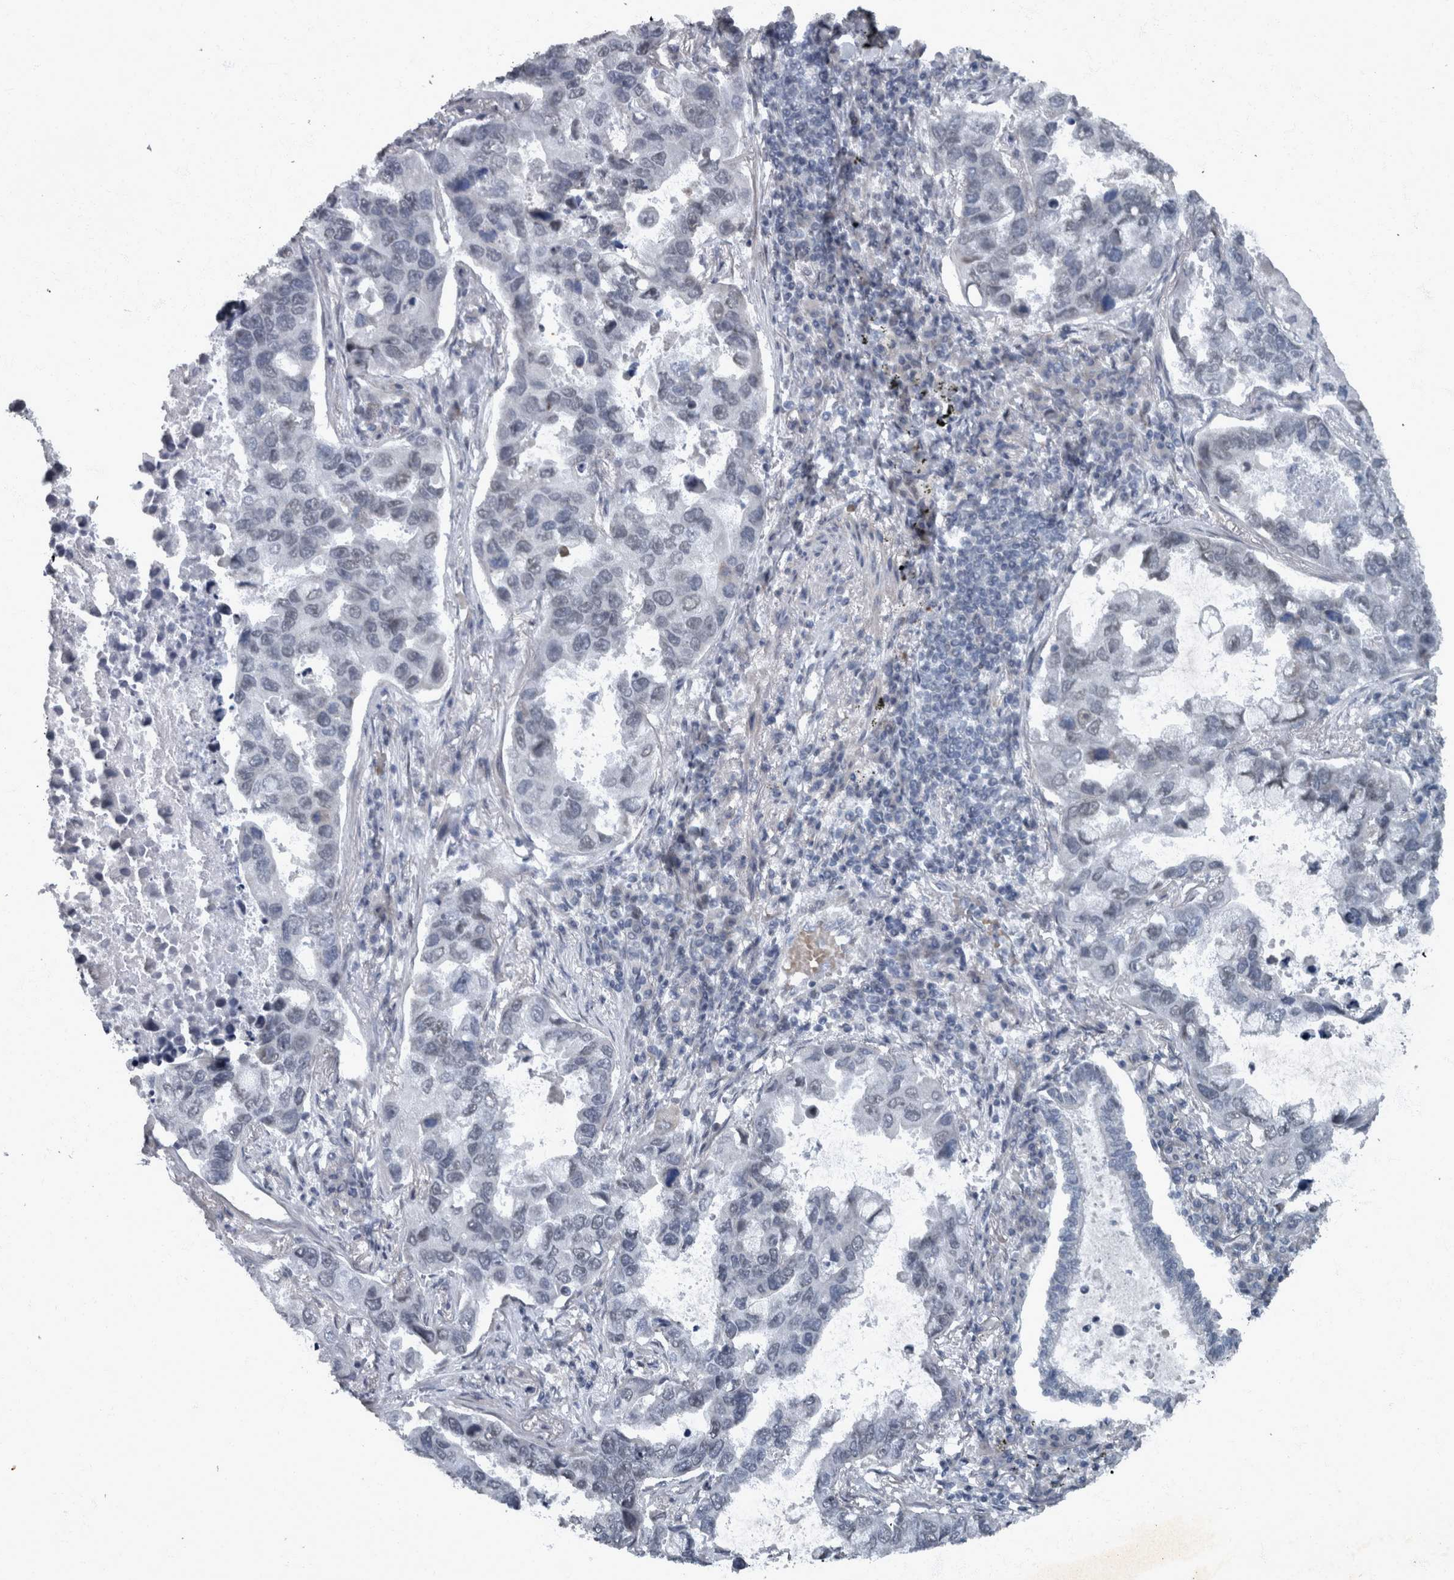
{"staining": {"intensity": "negative", "quantity": "none", "location": "none"}, "tissue": "lung cancer", "cell_type": "Tumor cells", "image_type": "cancer", "snomed": [{"axis": "morphology", "description": "Adenocarcinoma, NOS"}, {"axis": "topography", "description": "Lung"}], "caption": "Adenocarcinoma (lung) was stained to show a protein in brown. There is no significant expression in tumor cells.", "gene": "WDR33", "patient": {"sex": "male", "age": 64}}